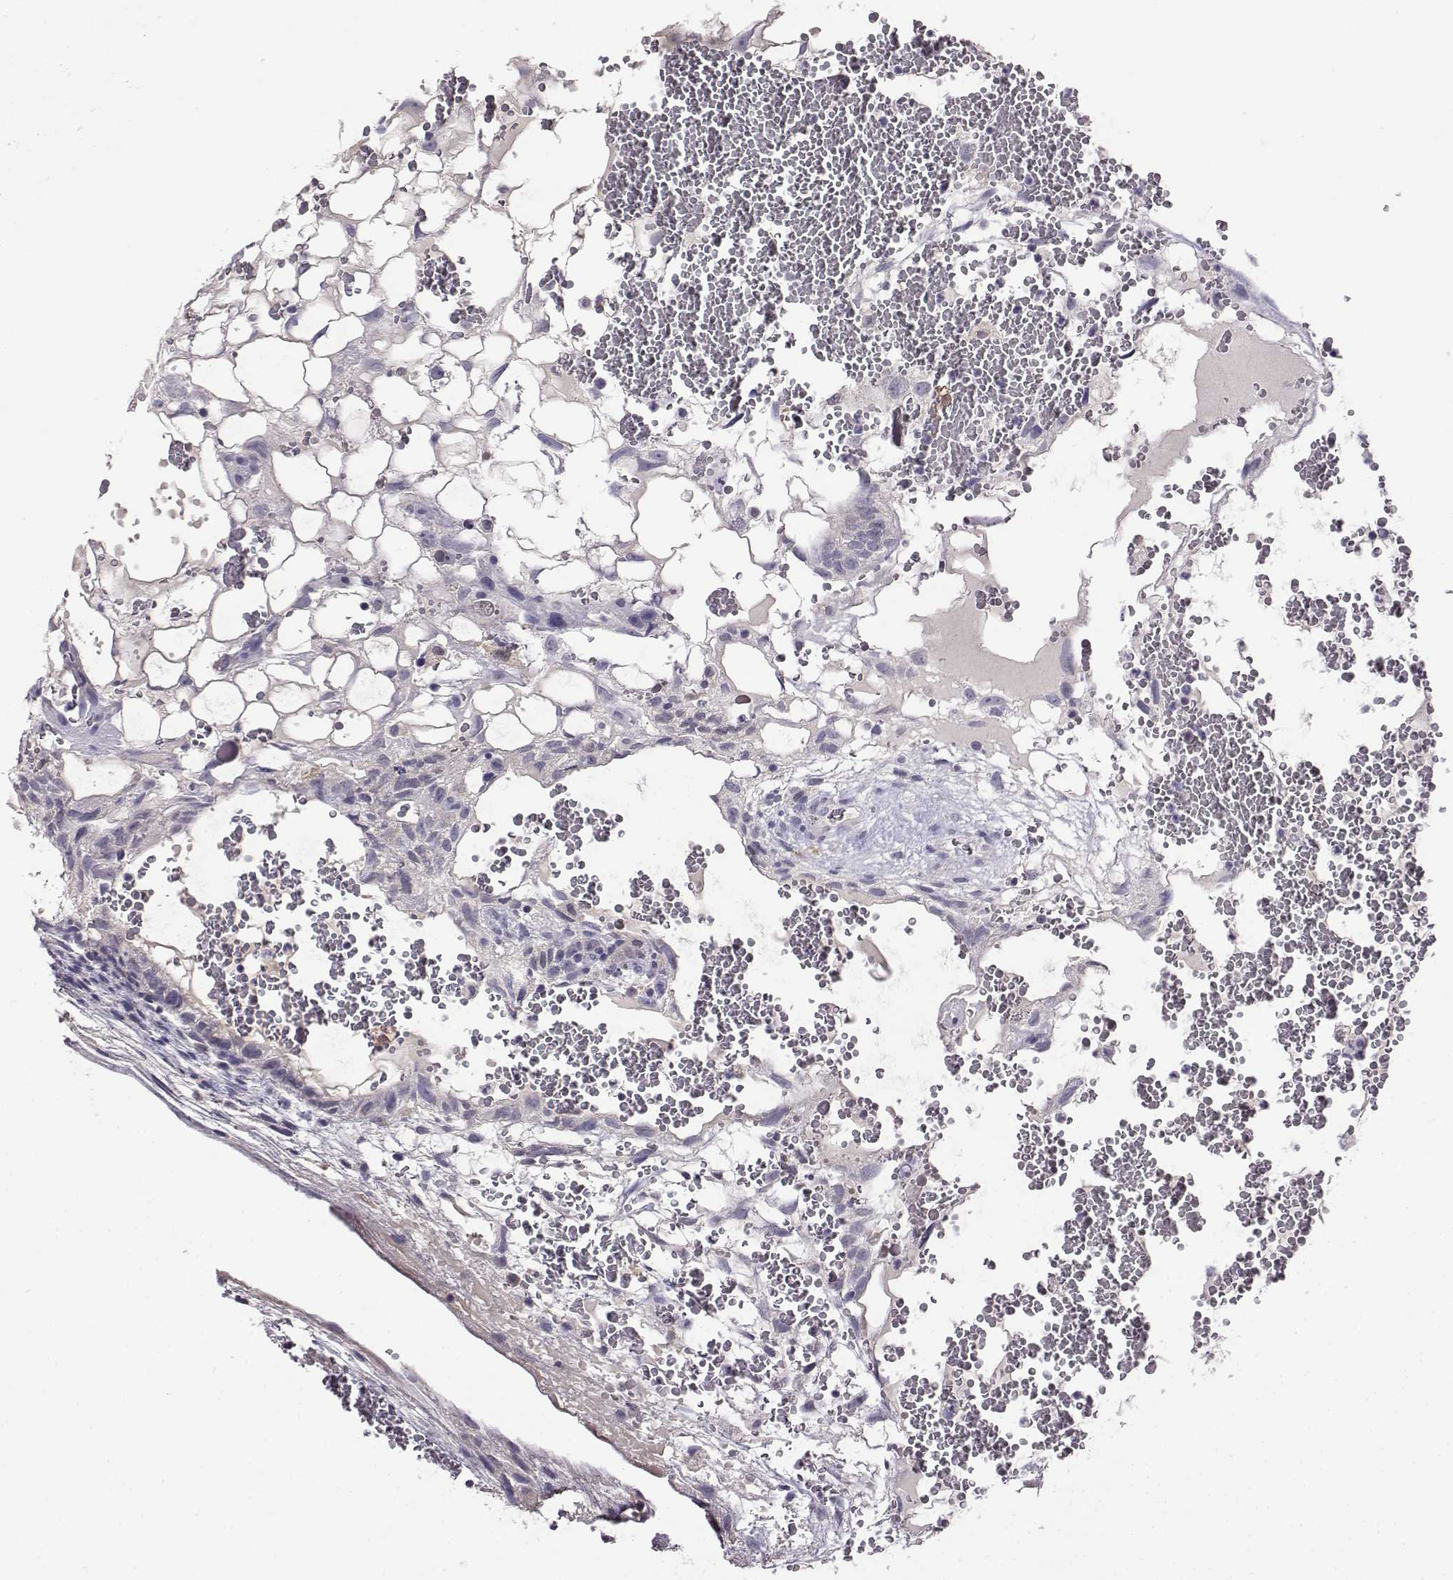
{"staining": {"intensity": "negative", "quantity": "none", "location": "none"}, "tissue": "testis cancer", "cell_type": "Tumor cells", "image_type": "cancer", "snomed": [{"axis": "morphology", "description": "Normal tissue, NOS"}, {"axis": "morphology", "description": "Carcinoma, Embryonal, NOS"}, {"axis": "topography", "description": "Testis"}], "caption": "This micrograph is of testis cancer stained with IHC to label a protein in brown with the nuclei are counter-stained blue. There is no staining in tumor cells.", "gene": "AKR1B1", "patient": {"sex": "male", "age": 32}}